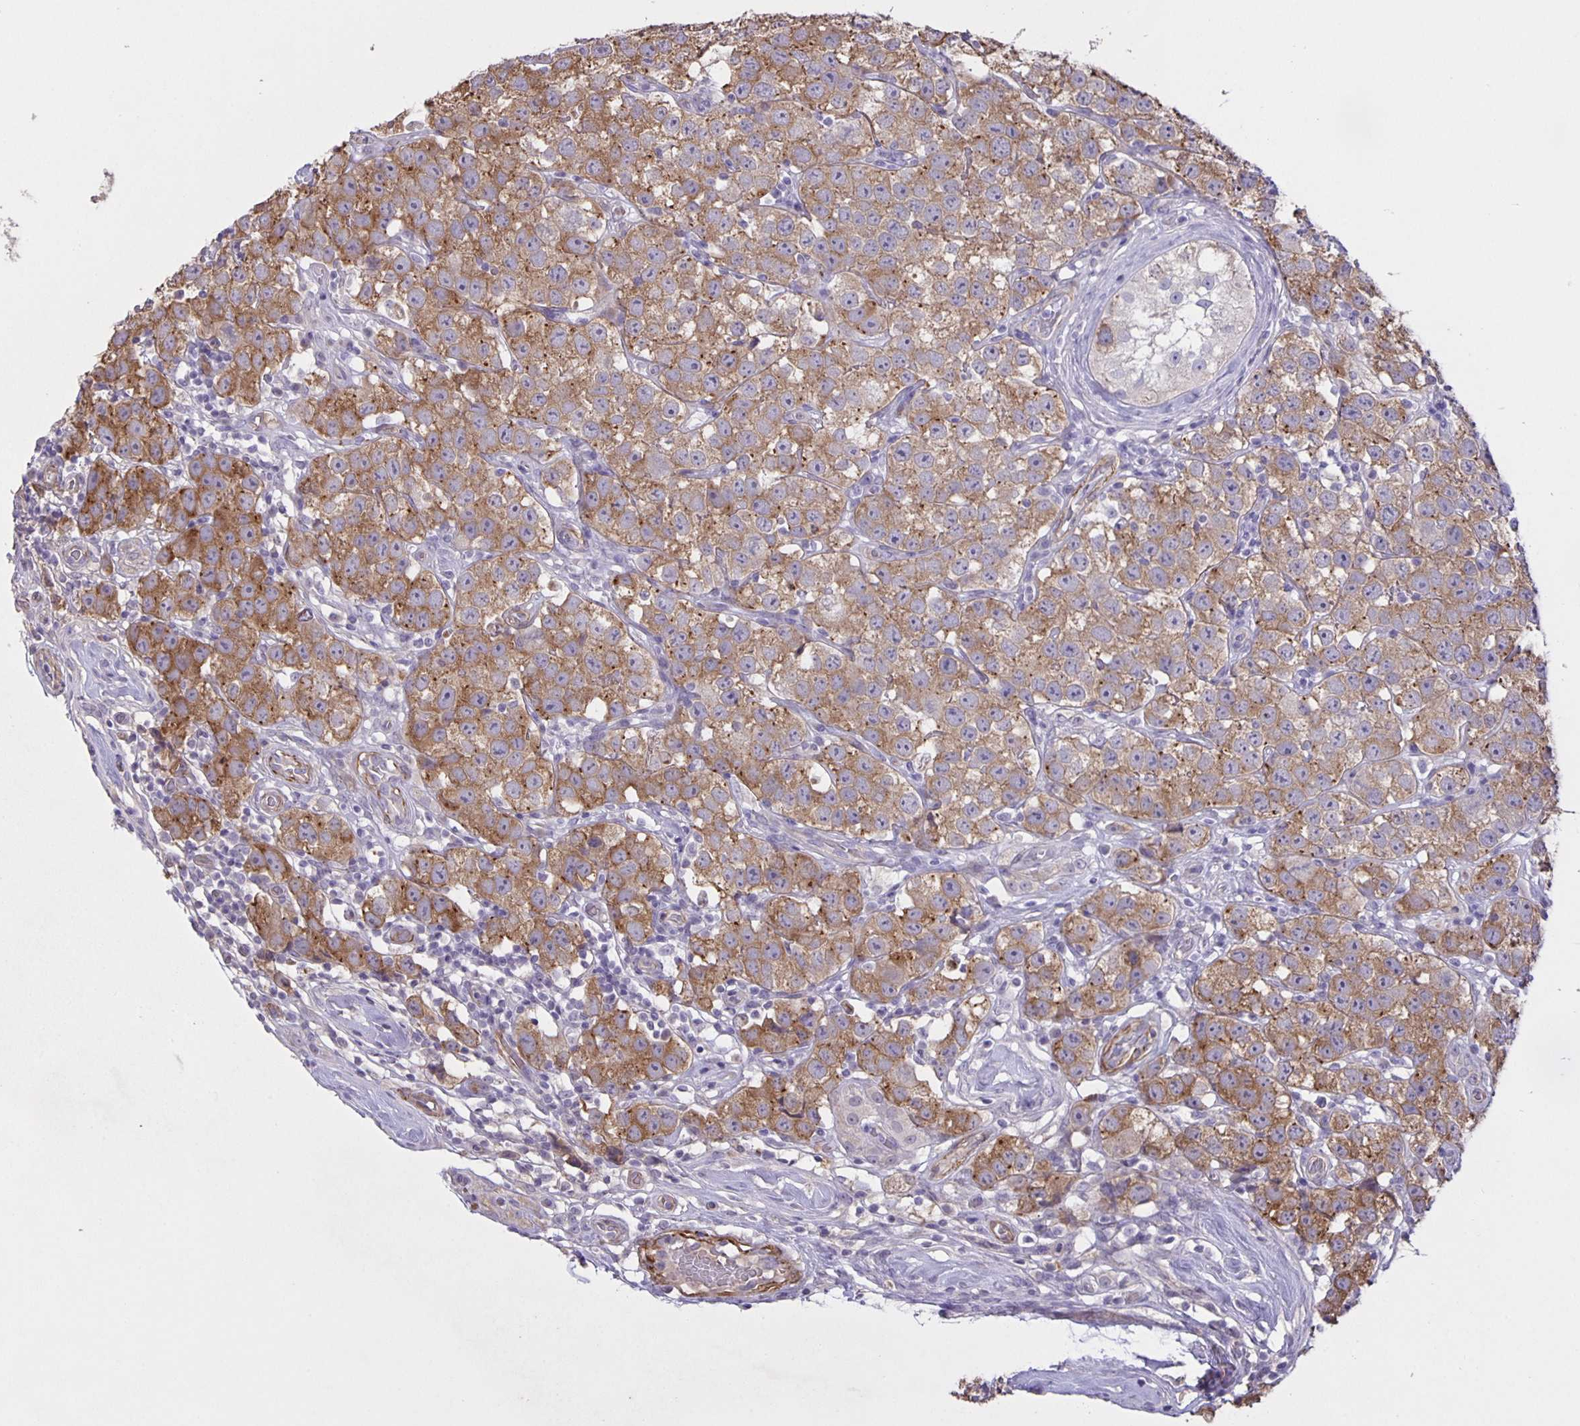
{"staining": {"intensity": "moderate", "quantity": ">75%", "location": "cytoplasmic/membranous"}, "tissue": "testis cancer", "cell_type": "Tumor cells", "image_type": "cancer", "snomed": [{"axis": "morphology", "description": "Seminoma, NOS"}, {"axis": "topography", "description": "Testis"}], "caption": "Seminoma (testis) tissue displays moderate cytoplasmic/membranous staining in approximately >75% of tumor cells The staining was performed using DAB, with brown indicating positive protein expression. Nuclei are stained blue with hematoxylin.", "gene": "SRCIN1", "patient": {"sex": "male", "age": 34}}